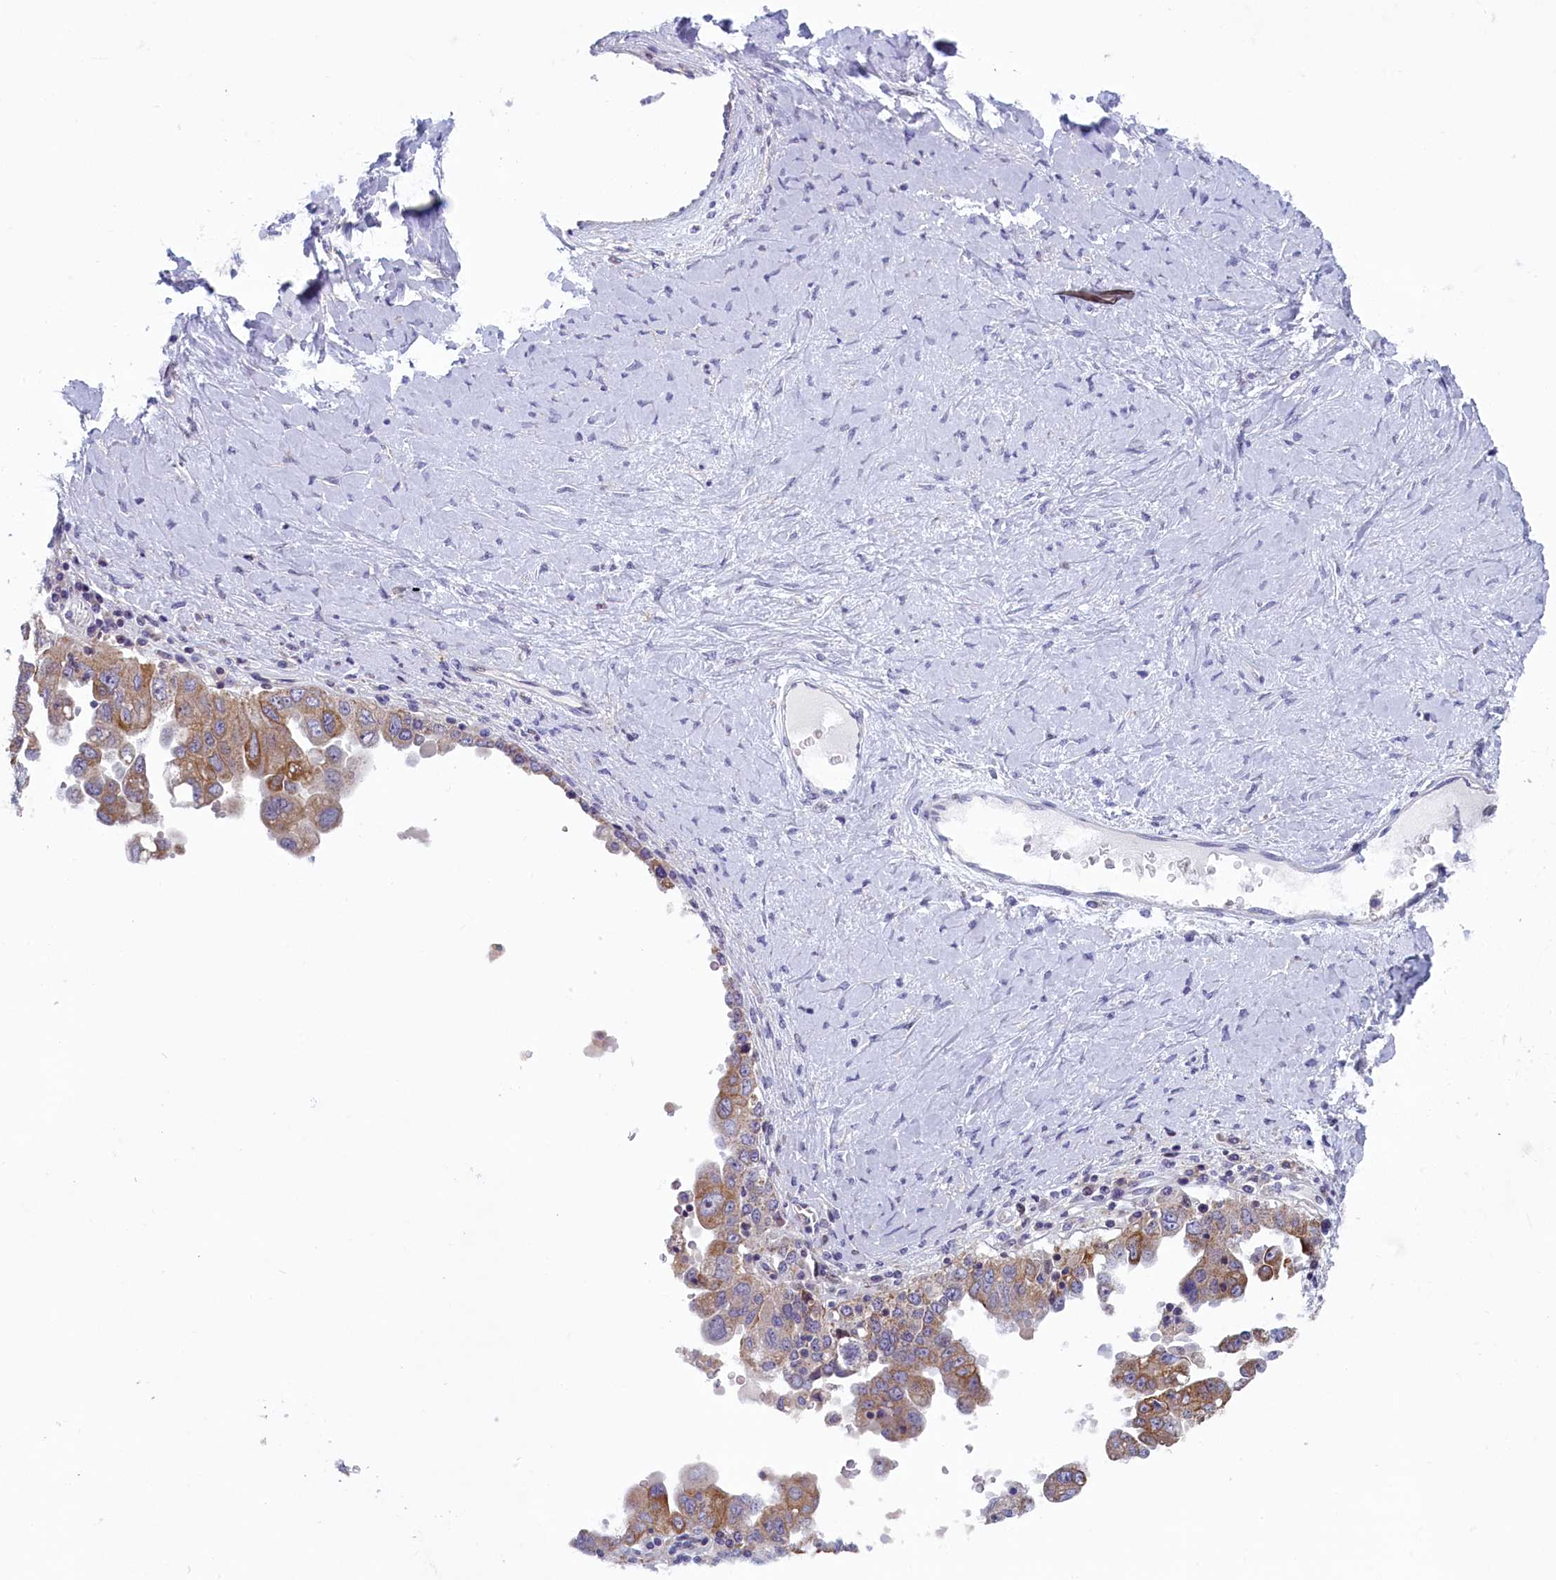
{"staining": {"intensity": "moderate", "quantity": "<25%", "location": "cytoplasmic/membranous"}, "tissue": "ovarian cancer", "cell_type": "Tumor cells", "image_type": "cancer", "snomed": [{"axis": "morphology", "description": "Carcinoma, endometroid"}, {"axis": "topography", "description": "Ovary"}], "caption": "IHC micrograph of neoplastic tissue: endometroid carcinoma (ovarian) stained using IHC reveals low levels of moderate protein expression localized specifically in the cytoplasmic/membranous of tumor cells, appearing as a cytoplasmic/membranous brown color.", "gene": "ANKRD39", "patient": {"sex": "female", "age": 62}}